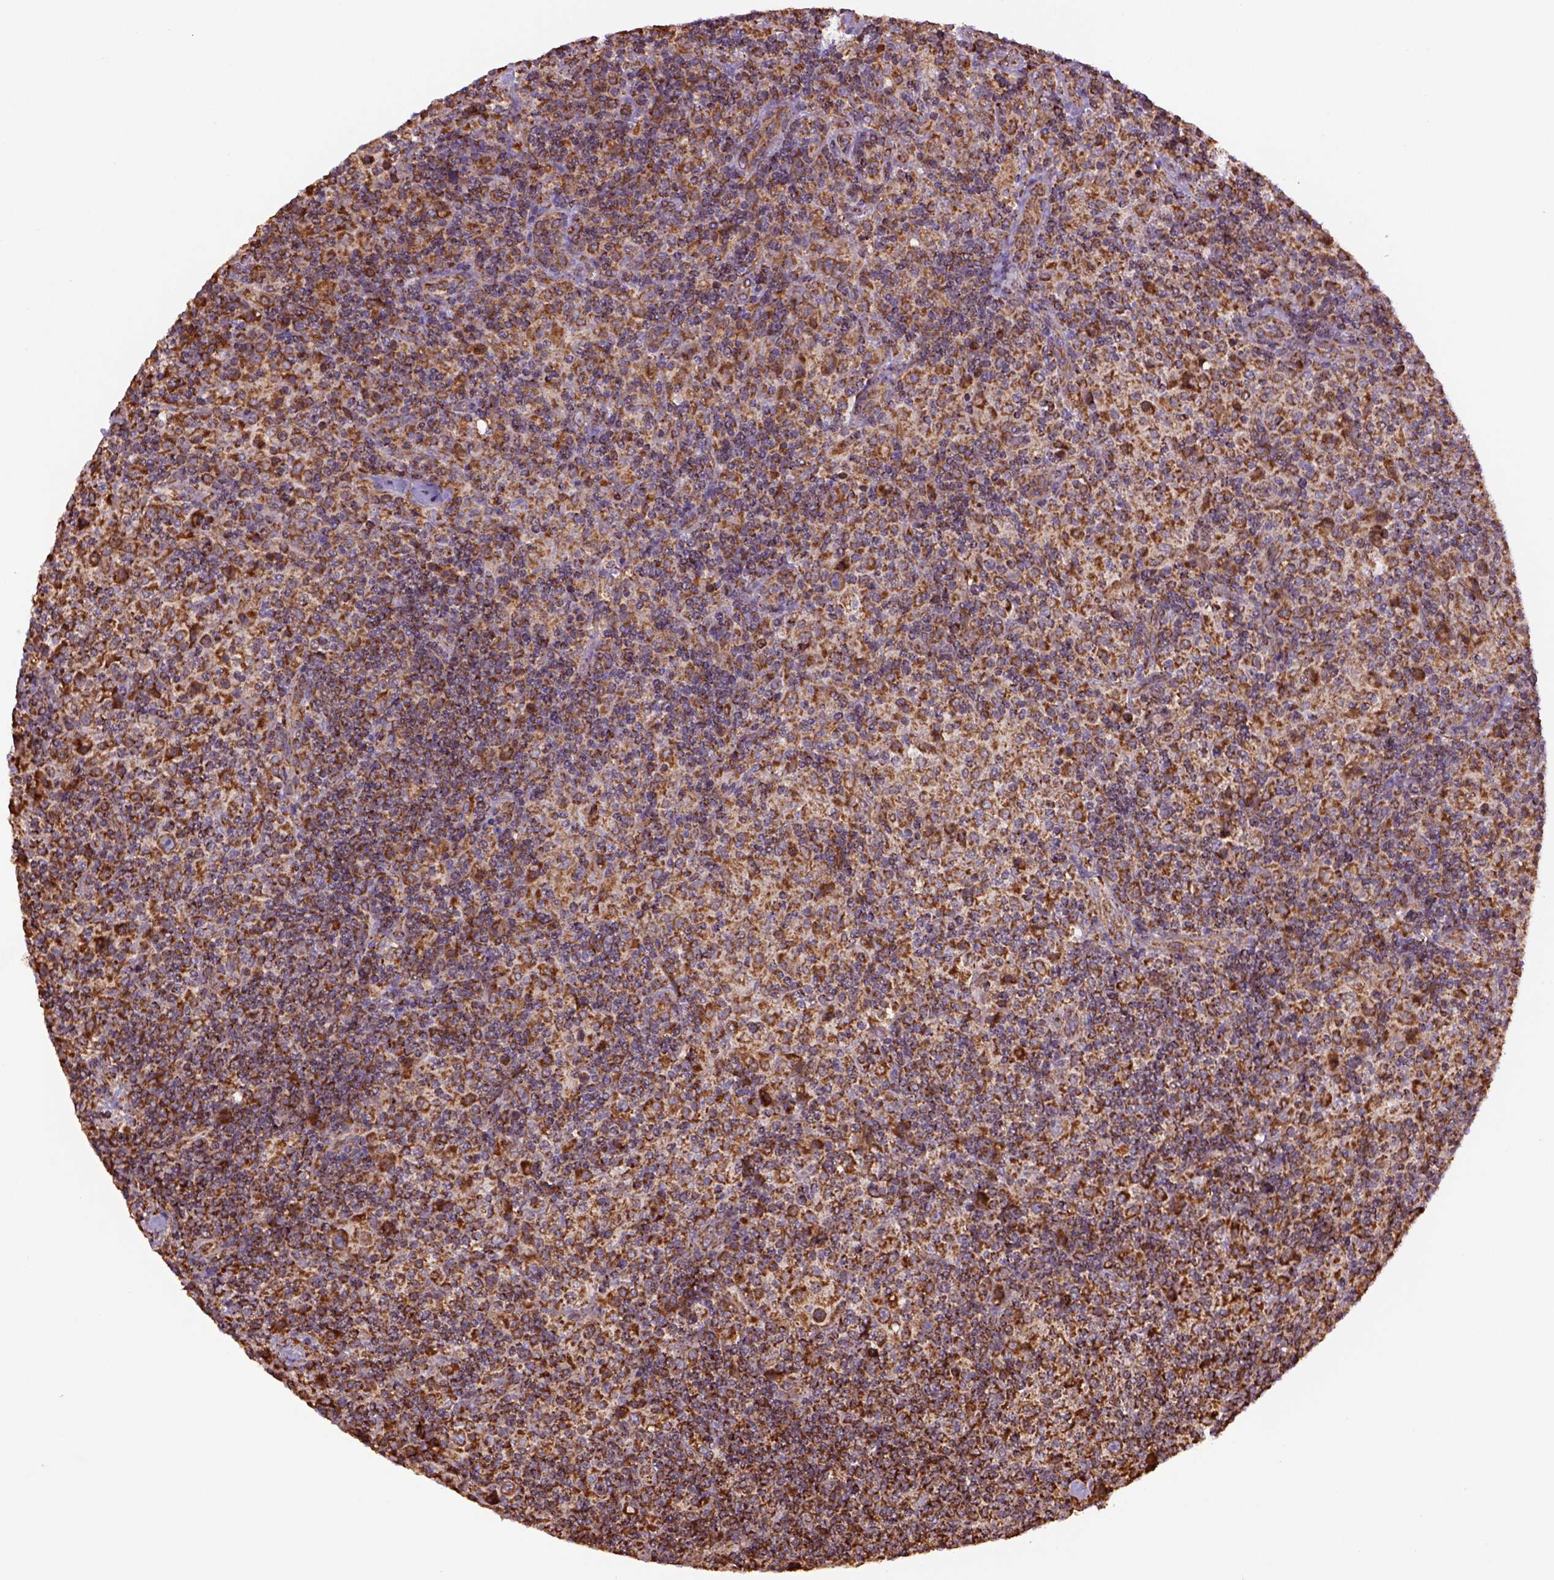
{"staining": {"intensity": "strong", "quantity": ">75%", "location": "cytoplasmic/membranous"}, "tissue": "lymphoma", "cell_type": "Tumor cells", "image_type": "cancer", "snomed": [{"axis": "morphology", "description": "Hodgkin's disease, NOS"}, {"axis": "topography", "description": "Lymph node"}], "caption": "DAB immunohistochemical staining of lymphoma shows strong cytoplasmic/membranous protein staining in about >75% of tumor cells.", "gene": "MAPK8IP3", "patient": {"sex": "male", "age": 70}}